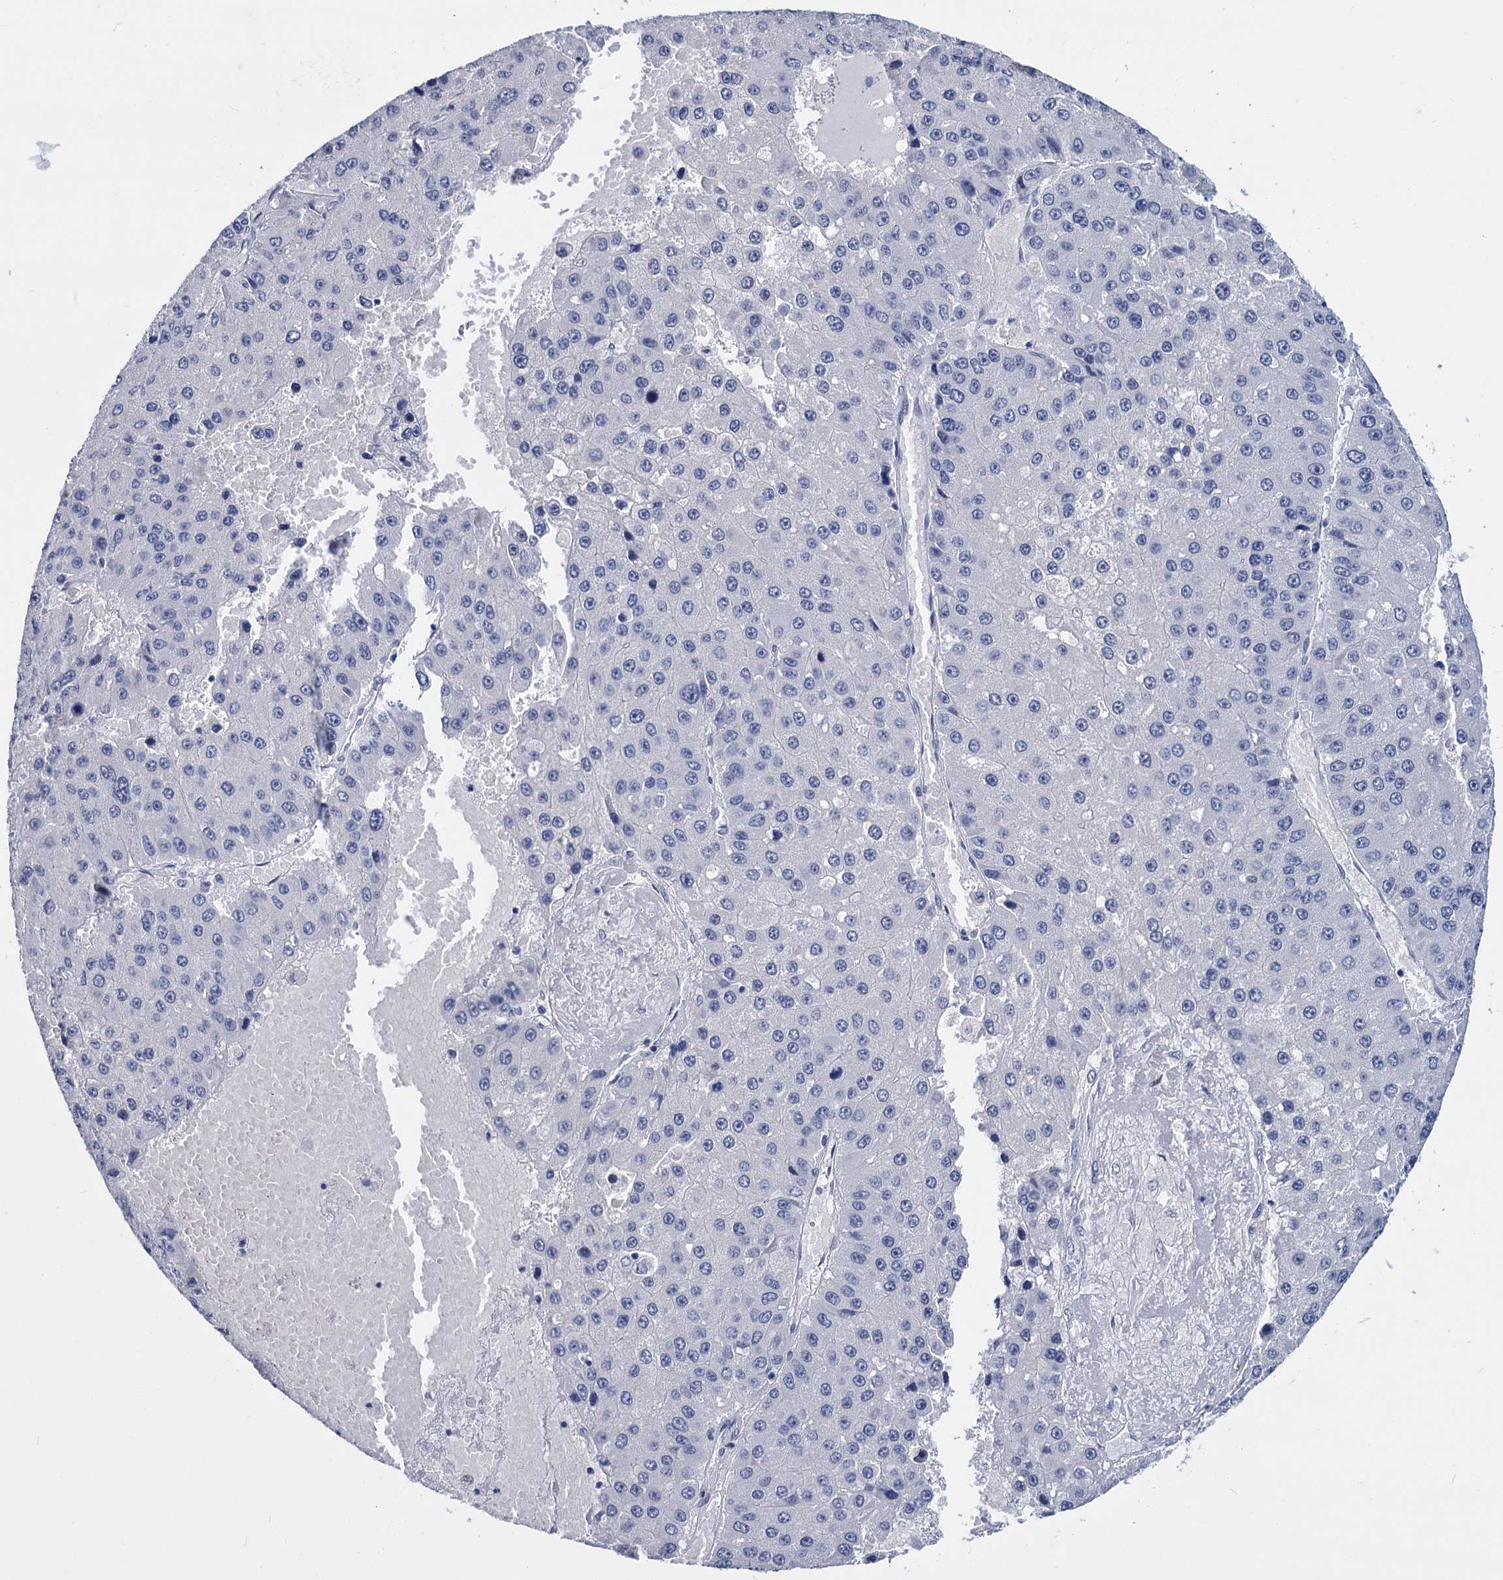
{"staining": {"intensity": "negative", "quantity": "none", "location": "none"}, "tissue": "liver cancer", "cell_type": "Tumor cells", "image_type": "cancer", "snomed": [{"axis": "morphology", "description": "Carcinoma, Hepatocellular, NOS"}, {"axis": "topography", "description": "Liver"}], "caption": "Immunohistochemistry (IHC) histopathology image of neoplastic tissue: human liver hepatocellular carcinoma stained with DAB shows no significant protein expression in tumor cells. (Brightfield microscopy of DAB immunohistochemistry at high magnification).", "gene": "MAGEA4", "patient": {"sex": "female", "age": 73}}